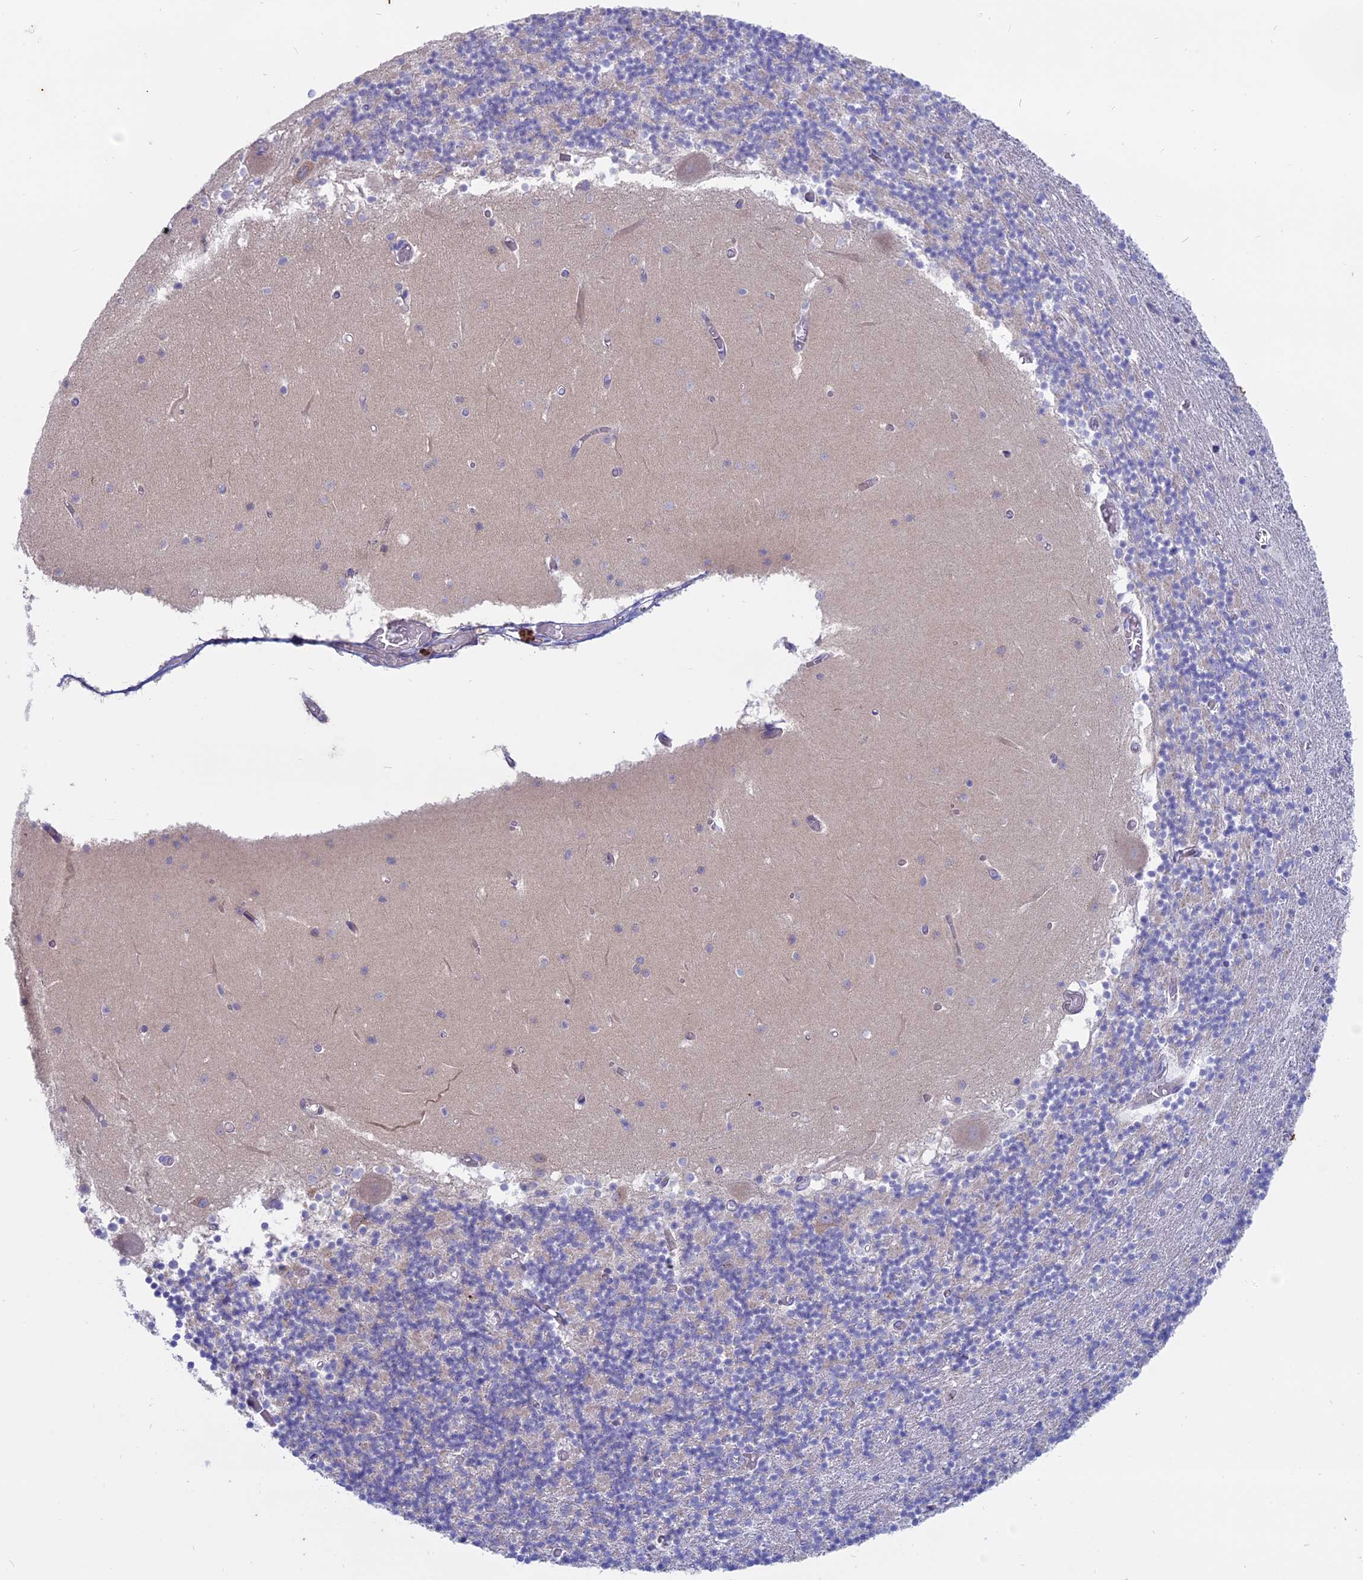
{"staining": {"intensity": "weak", "quantity": "25%-75%", "location": "cytoplasmic/membranous"}, "tissue": "cerebellum", "cell_type": "Cells in granular layer", "image_type": "normal", "snomed": [{"axis": "morphology", "description": "Normal tissue, NOS"}, {"axis": "topography", "description": "Cerebellum"}], "caption": "A low amount of weak cytoplasmic/membranous staining is seen in about 25%-75% of cells in granular layer in normal cerebellum.", "gene": "MYO5B", "patient": {"sex": "female", "age": 28}}